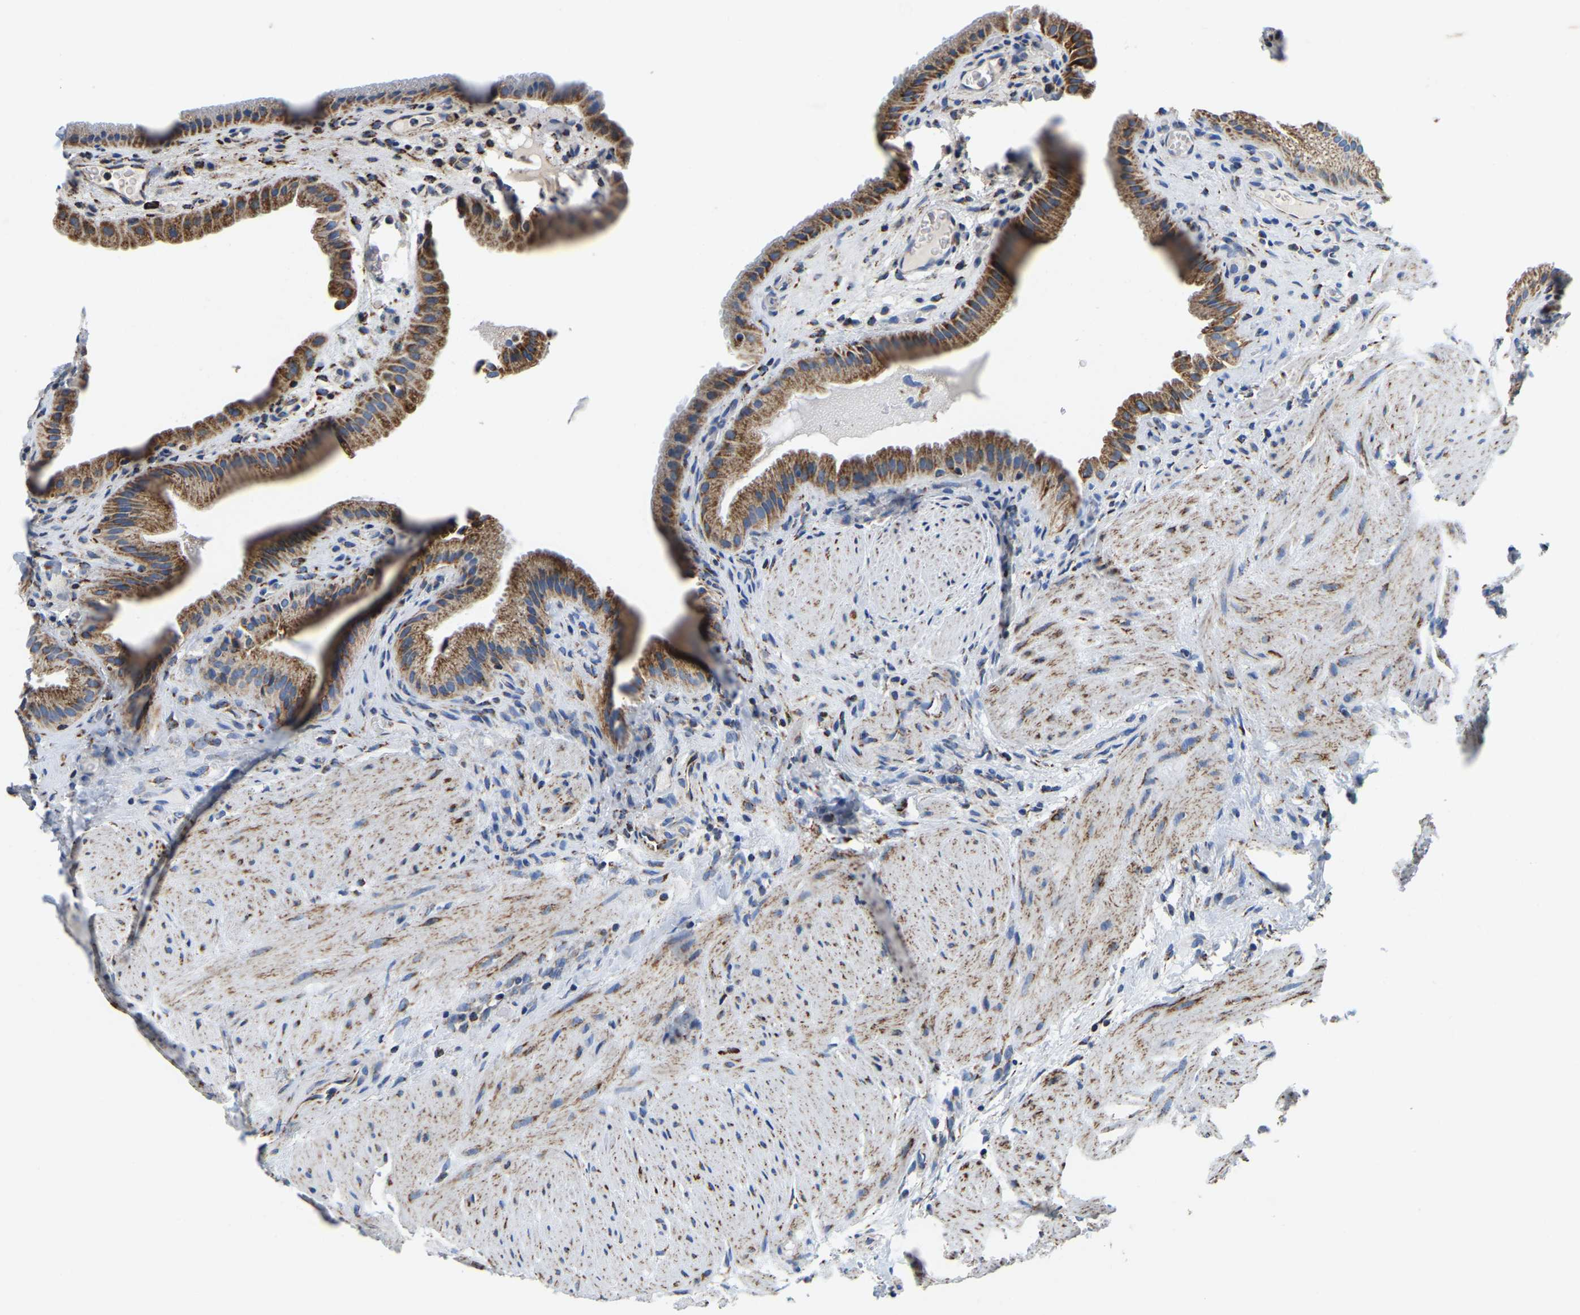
{"staining": {"intensity": "moderate", "quantity": ">75%", "location": "cytoplasmic/membranous"}, "tissue": "gallbladder", "cell_type": "Glandular cells", "image_type": "normal", "snomed": [{"axis": "morphology", "description": "Normal tissue, NOS"}, {"axis": "topography", "description": "Gallbladder"}], "caption": "Gallbladder stained for a protein (brown) reveals moderate cytoplasmic/membranous positive expression in approximately >75% of glandular cells.", "gene": "SFXN1", "patient": {"sex": "male", "age": 49}}